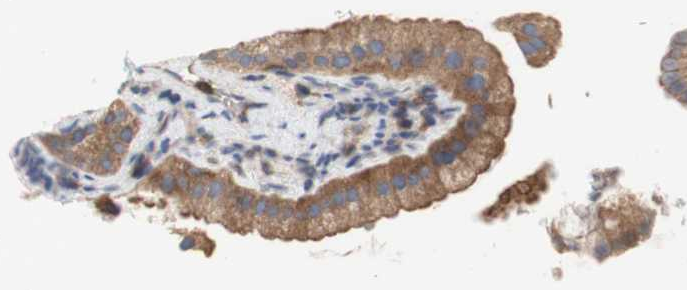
{"staining": {"intensity": "moderate", "quantity": ">75%", "location": "cytoplasmic/membranous"}, "tissue": "gallbladder", "cell_type": "Glandular cells", "image_type": "normal", "snomed": [{"axis": "morphology", "description": "Normal tissue, NOS"}, {"axis": "topography", "description": "Gallbladder"}], "caption": "This micrograph reveals immunohistochemistry staining of benign human gallbladder, with medium moderate cytoplasmic/membranous positivity in about >75% of glandular cells.", "gene": "IKBKG", "patient": {"sex": "female", "age": 64}}